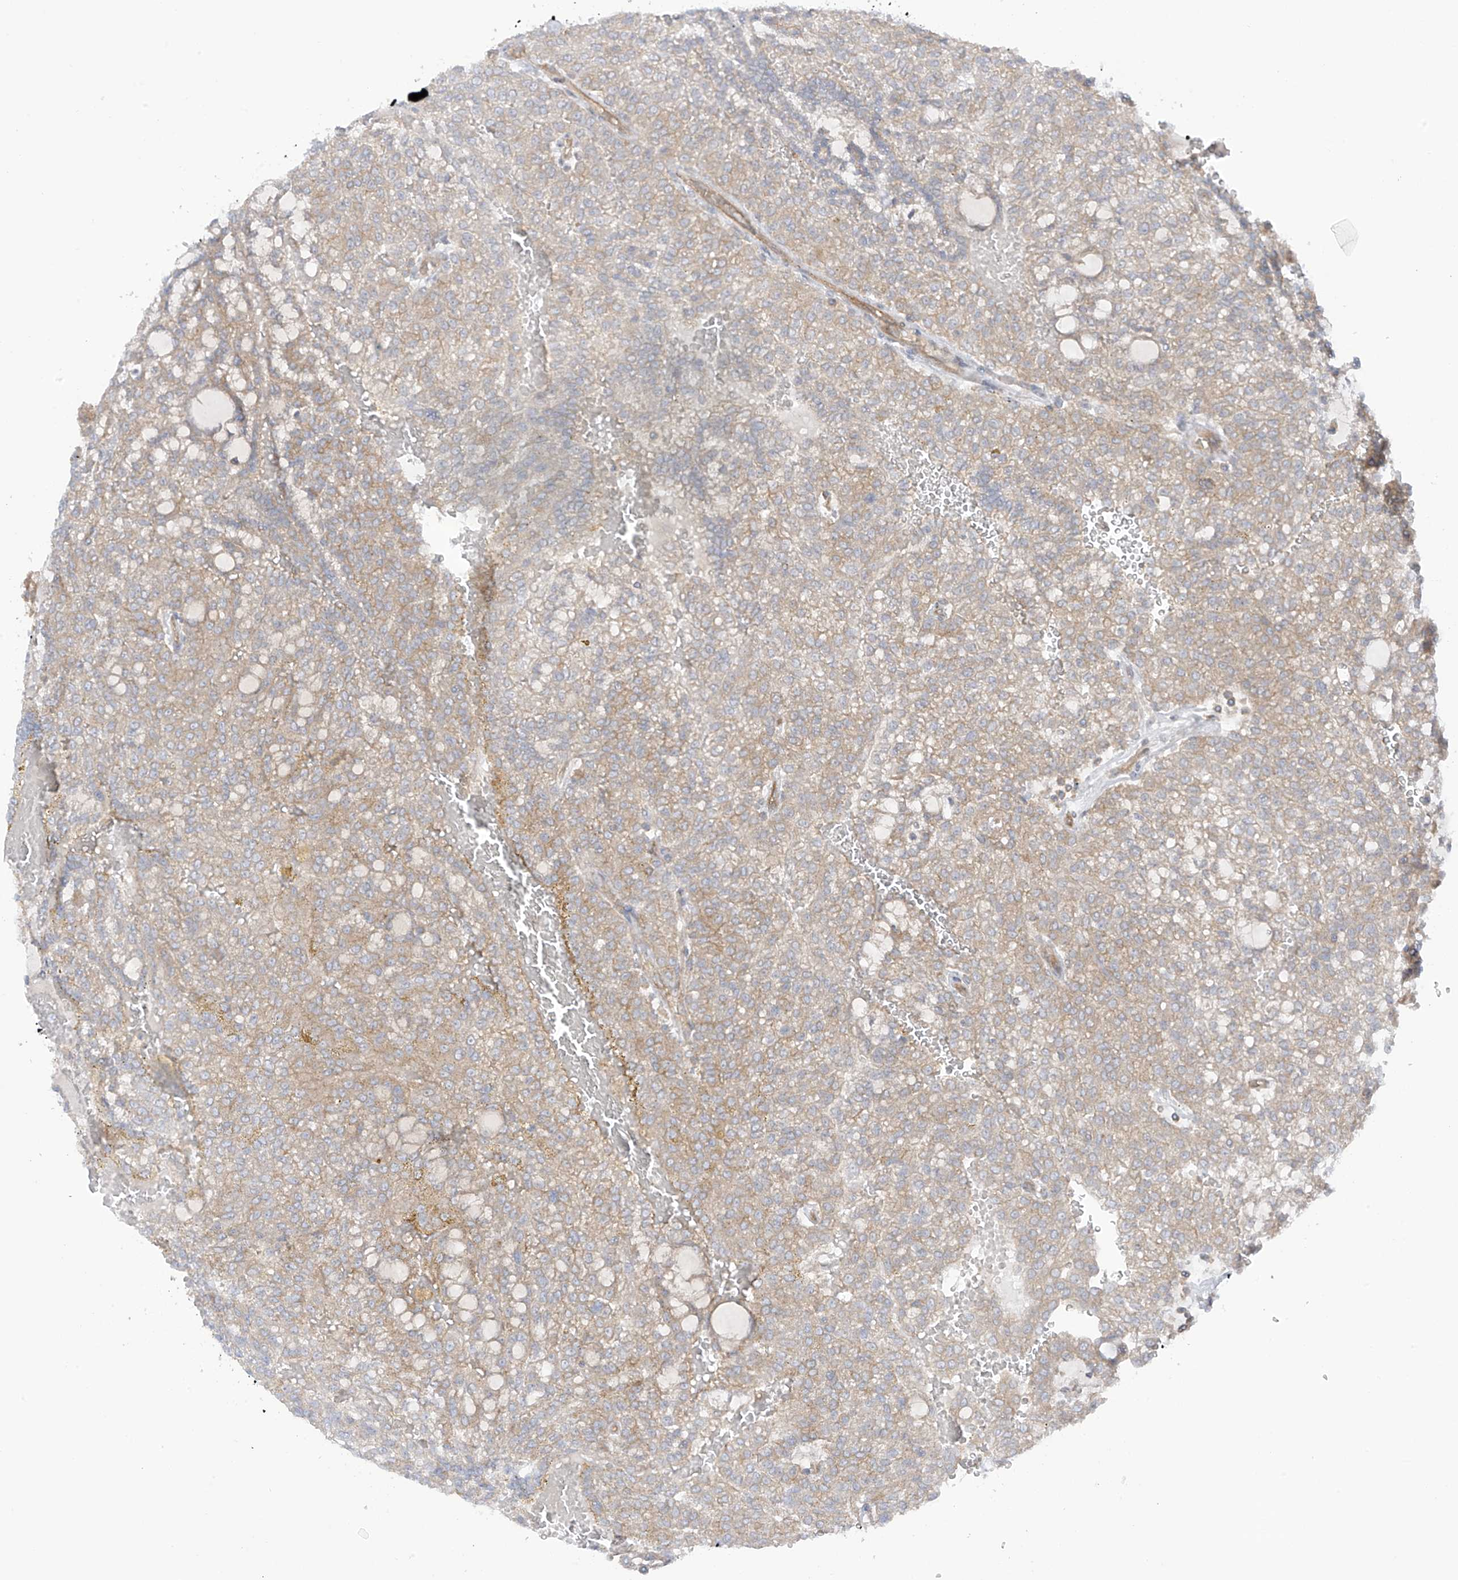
{"staining": {"intensity": "moderate", "quantity": "<25%", "location": "cytoplasmic/membranous"}, "tissue": "renal cancer", "cell_type": "Tumor cells", "image_type": "cancer", "snomed": [{"axis": "morphology", "description": "Adenocarcinoma, NOS"}, {"axis": "topography", "description": "Kidney"}], "caption": "The immunohistochemical stain highlights moderate cytoplasmic/membranous expression in tumor cells of renal cancer tissue.", "gene": "REPS1", "patient": {"sex": "male", "age": 63}}